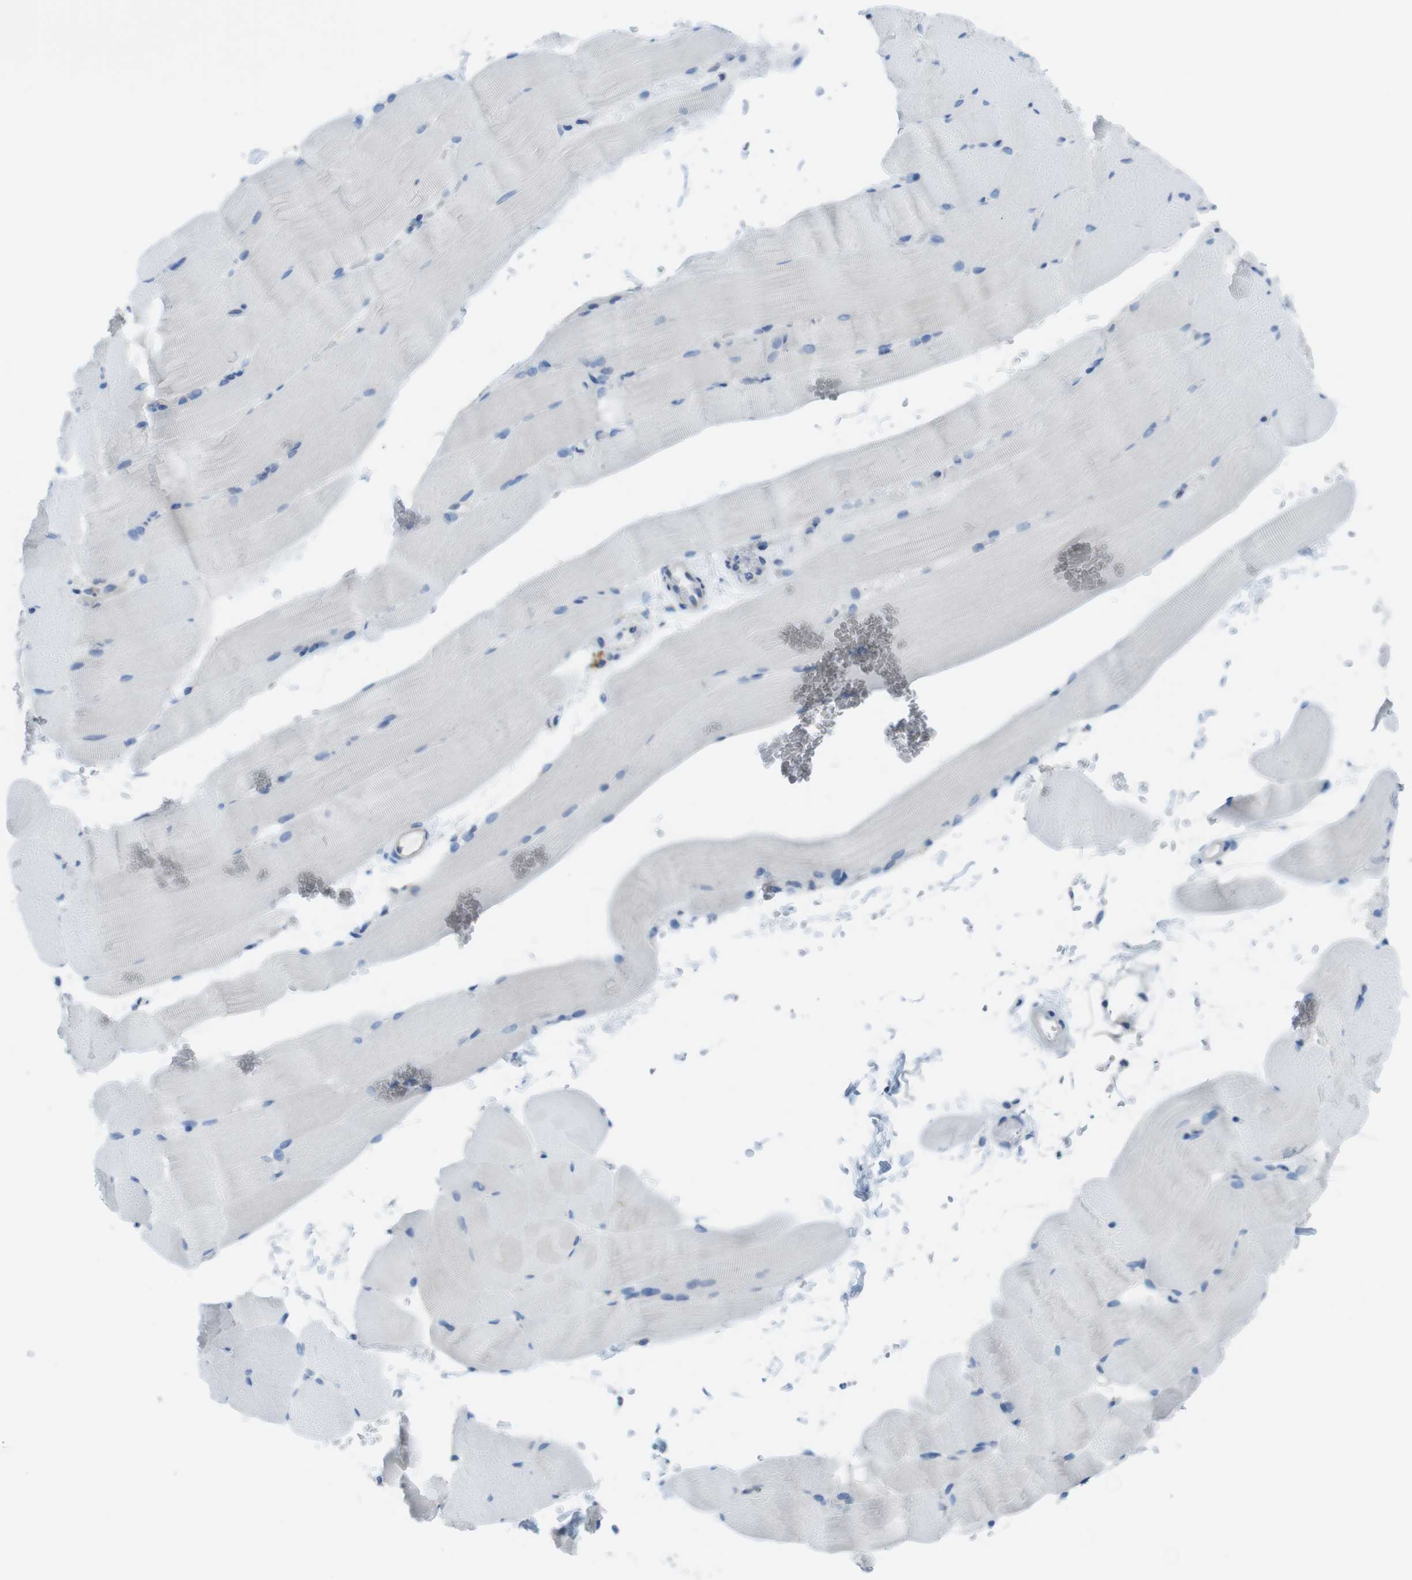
{"staining": {"intensity": "negative", "quantity": "none", "location": "none"}, "tissue": "skeletal muscle", "cell_type": "Myocytes", "image_type": "normal", "snomed": [{"axis": "morphology", "description": "Normal tissue, NOS"}, {"axis": "topography", "description": "Skeletal muscle"}, {"axis": "topography", "description": "Parathyroid gland"}], "caption": "Photomicrograph shows no protein positivity in myocytes of benign skeletal muscle.", "gene": "CLPTM1L", "patient": {"sex": "female", "age": 37}}